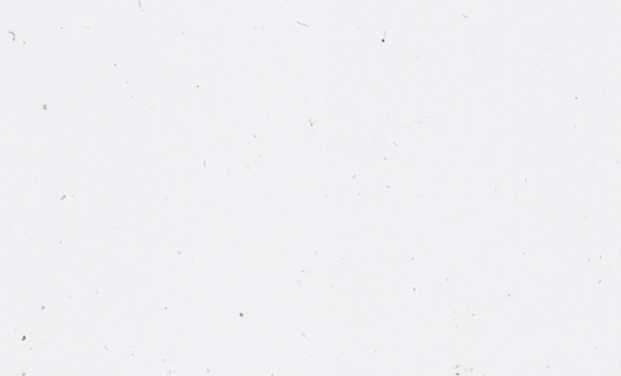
{"staining": {"intensity": "moderate", "quantity": "<25%", "location": "cytoplasmic/membranous,nuclear"}, "tissue": "pancreatic cancer", "cell_type": "Tumor cells", "image_type": "cancer", "snomed": [{"axis": "morphology", "description": "Adenocarcinoma, NOS"}, {"axis": "topography", "description": "Pancreas"}], "caption": "This is an image of IHC staining of pancreatic cancer (adenocarcinoma), which shows moderate positivity in the cytoplasmic/membranous and nuclear of tumor cells.", "gene": "CEP85L", "patient": {"sex": "male", "age": 53}}